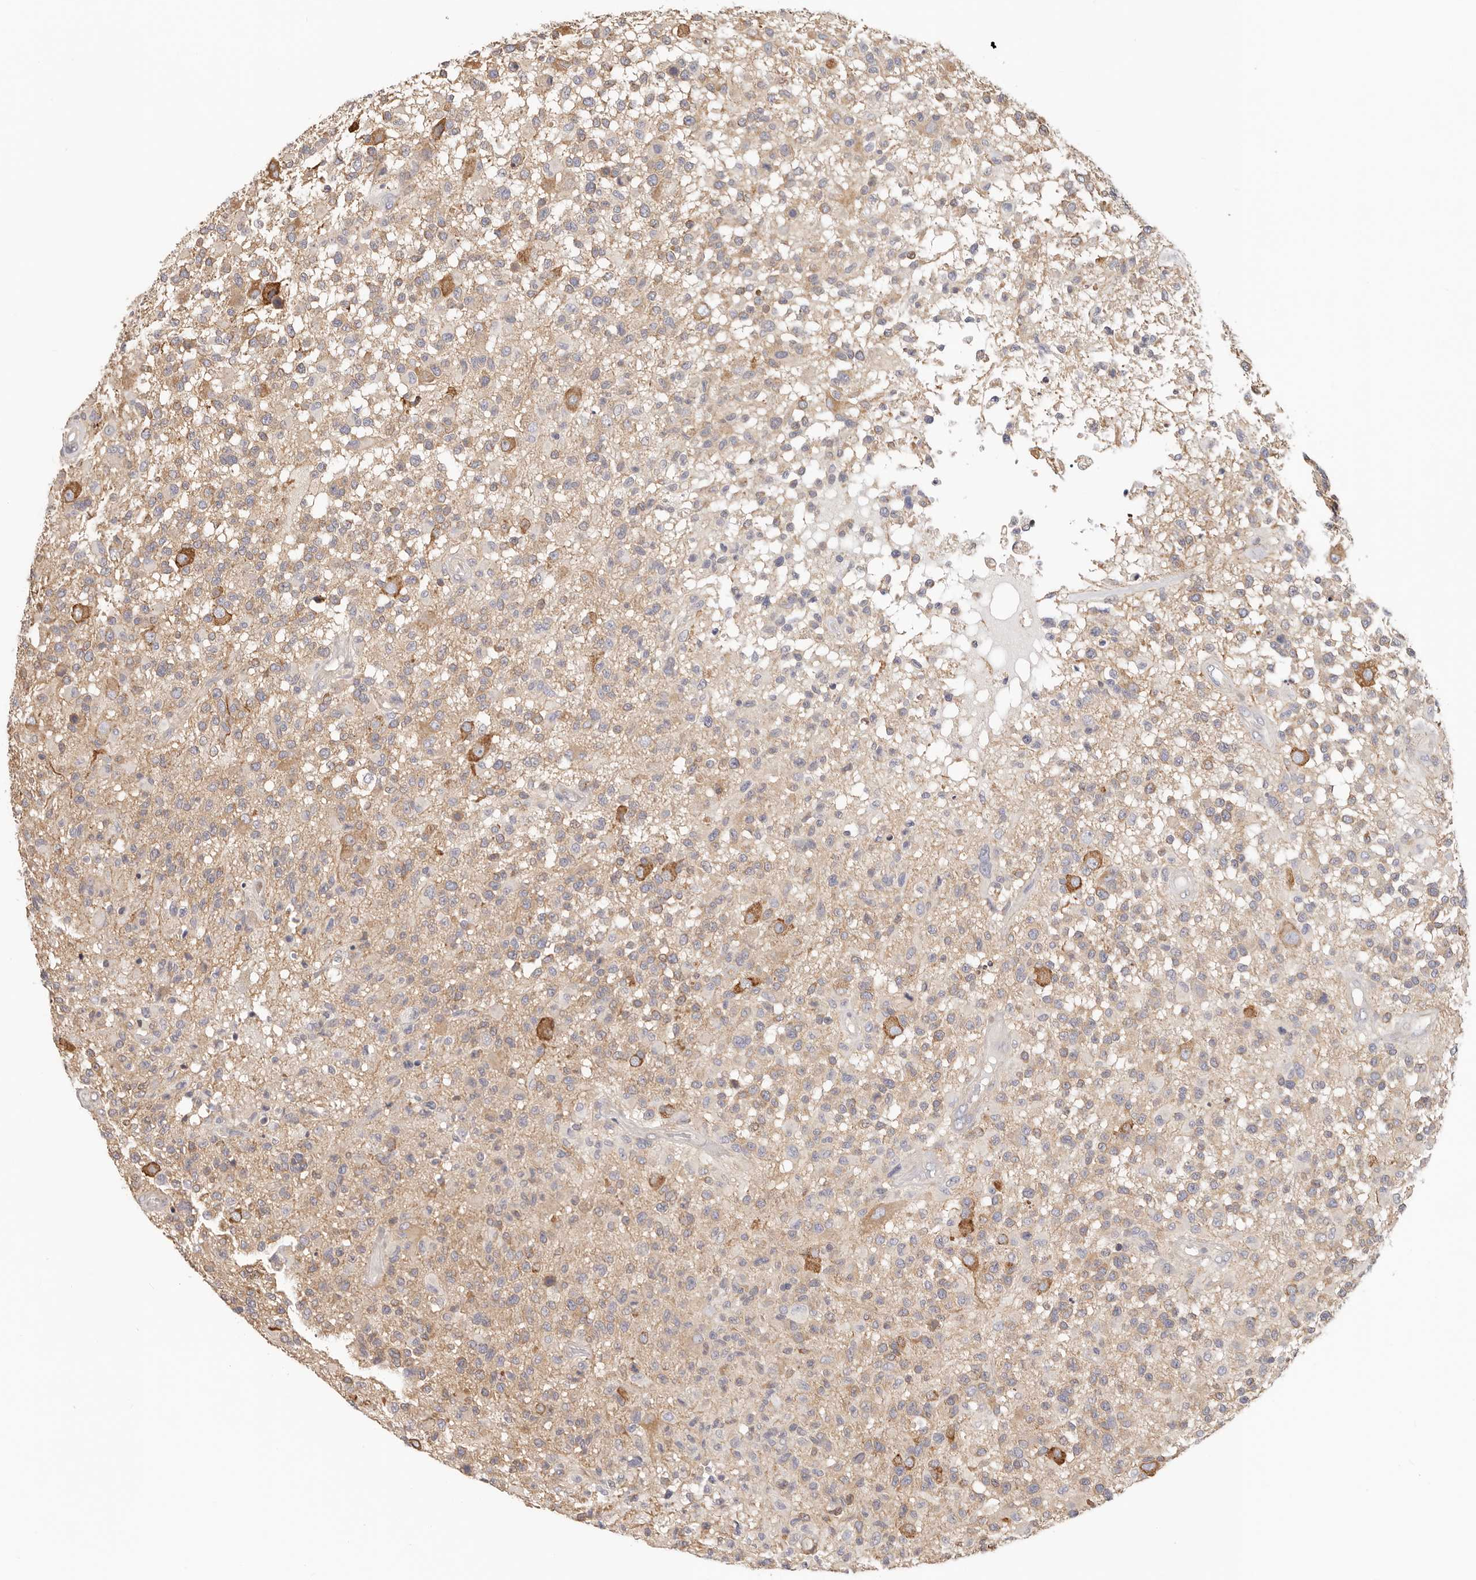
{"staining": {"intensity": "moderate", "quantity": "25%-75%", "location": "cytoplasmic/membranous"}, "tissue": "glioma", "cell_type": "Tumor cells", "image_type": "cancer", "snomed": [{"axis": "morphology", "description": "Glioma, malignant, High grade"}, {"axis": "morphology", "description": "Glioblastoma, NOS"}, {"axis": "topography", "description": "Brain"}], "caption": "Tumor cells demonstrate medium levels of moderate cytoplasmic/membranous staining in approximately 25%-75% of cells in human glioma.", "gene": "AFDN", "patient": {"sex": "male", "age": 60}}